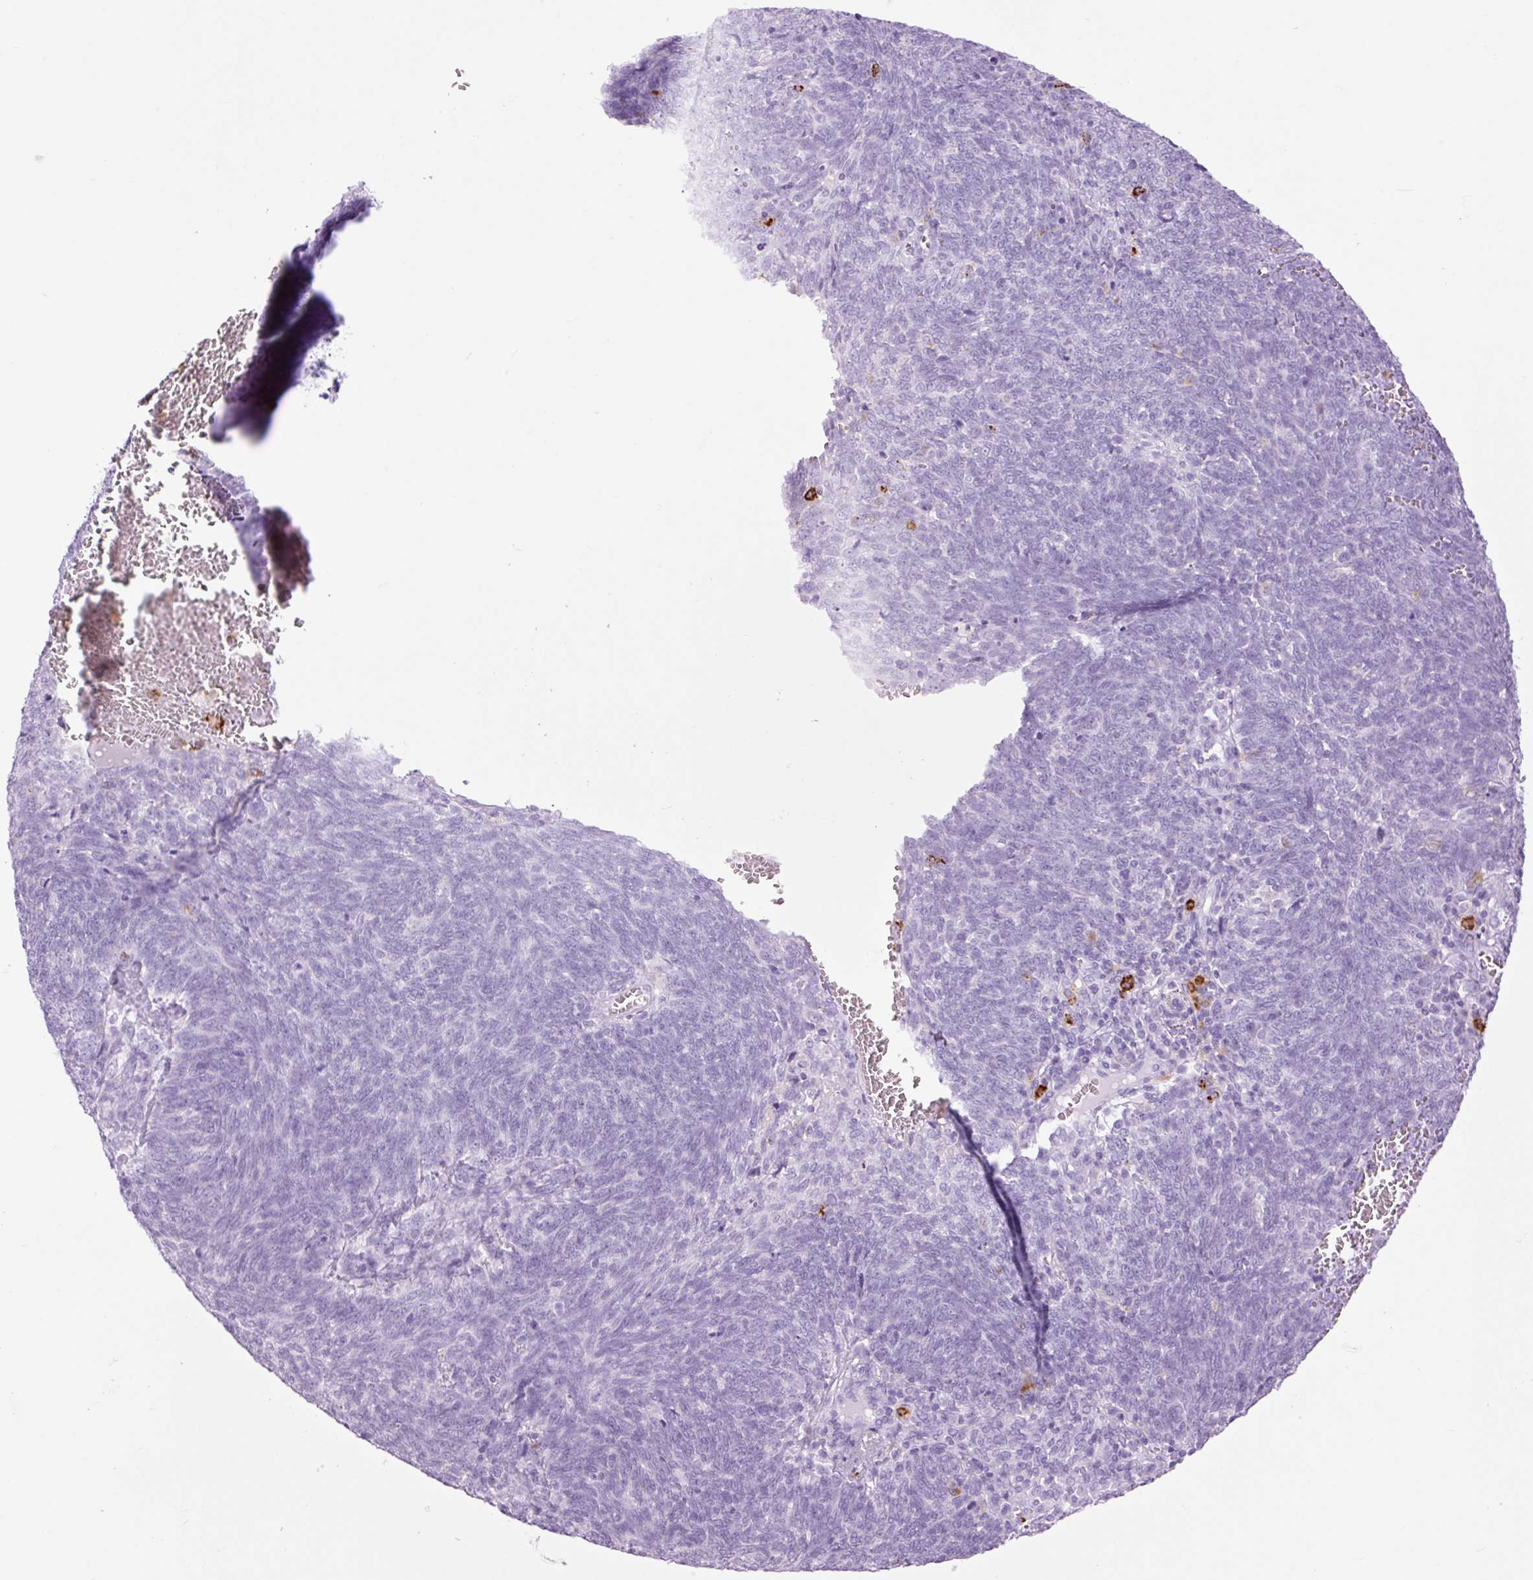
{"staining": {"intensity": "negative", "quantity": "none", "location": "none"}, "tissue": "lung cancer", "cell_type": "Tumor cells", "image_type": "cancer", "snomed": [{"axis": "morphology", "description": "Squamous cell carcinoma, NOS"}, {"axis": "topography", "description": "Lung"}], "caption": "This is an immunohistochemistry (IHC) photomicrograph of lung cancer (squamous cell carcinoma). There is no staining in tumor cells.", "gene": "LYZ", "patient": {"sex": "female", "age": 72}}